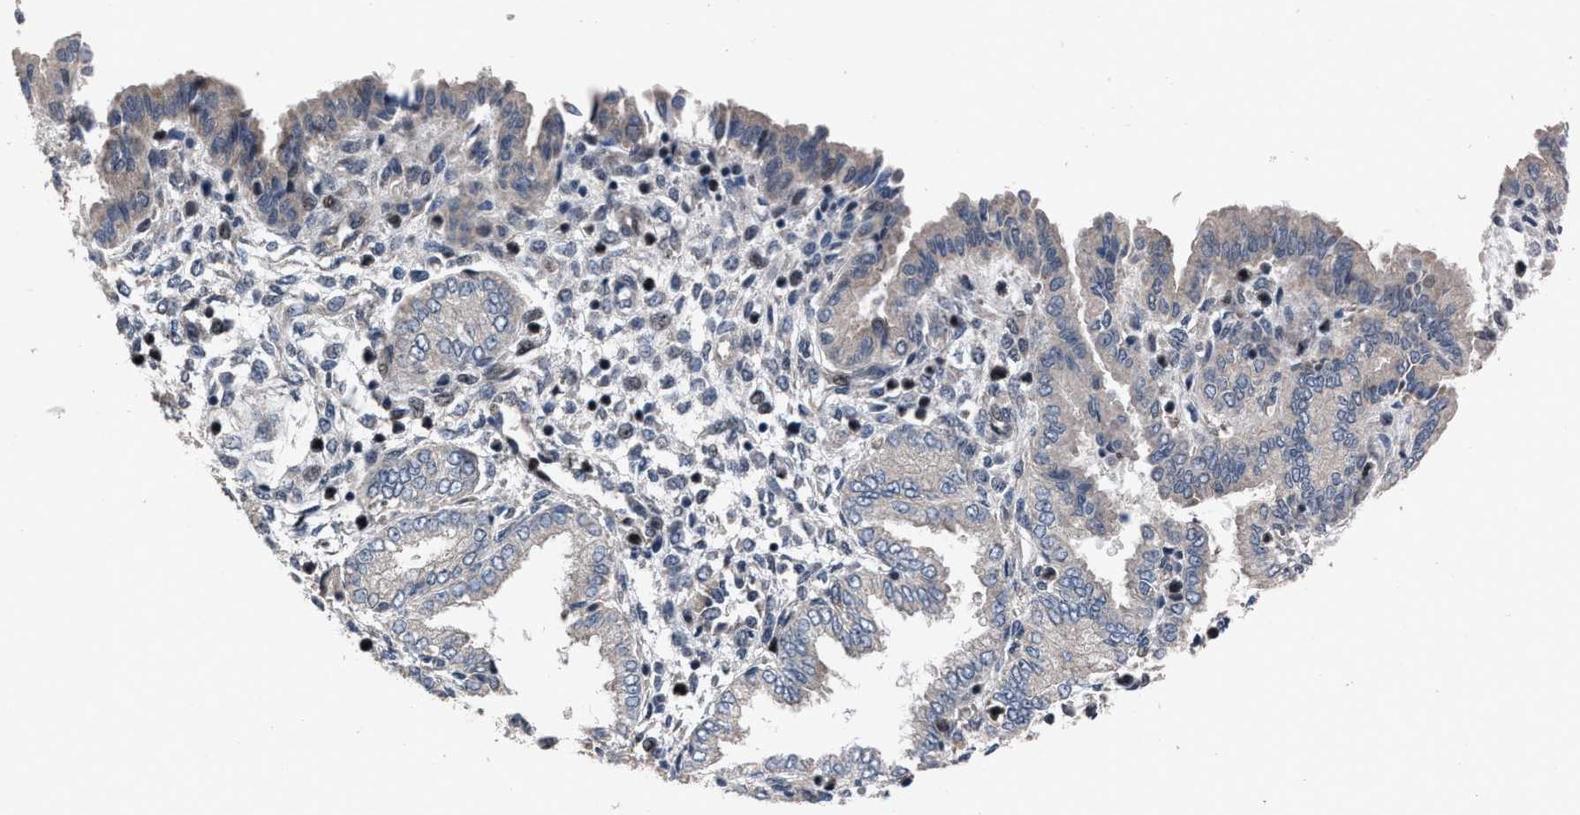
{"staining": {"intensity": "weak", "quantity": "<25%", "location": "cytoplasmic/membranous"}, "tissue": "endometrium", "cell_type": "Cells in endometrial stroma", "image_type": "normal", "snomed": [{"axis": "morphology", "description": "Normal tissue, NOS"}, {"axis": "topography", "description": "Endometrium"}], "caption": "Immunohistochemical staining of unremarkable endometrium displays no significant positivity in cells in endometrial stroma.", "gene": "HAUS6", "patient": {"sex": "female", "age": 33}}